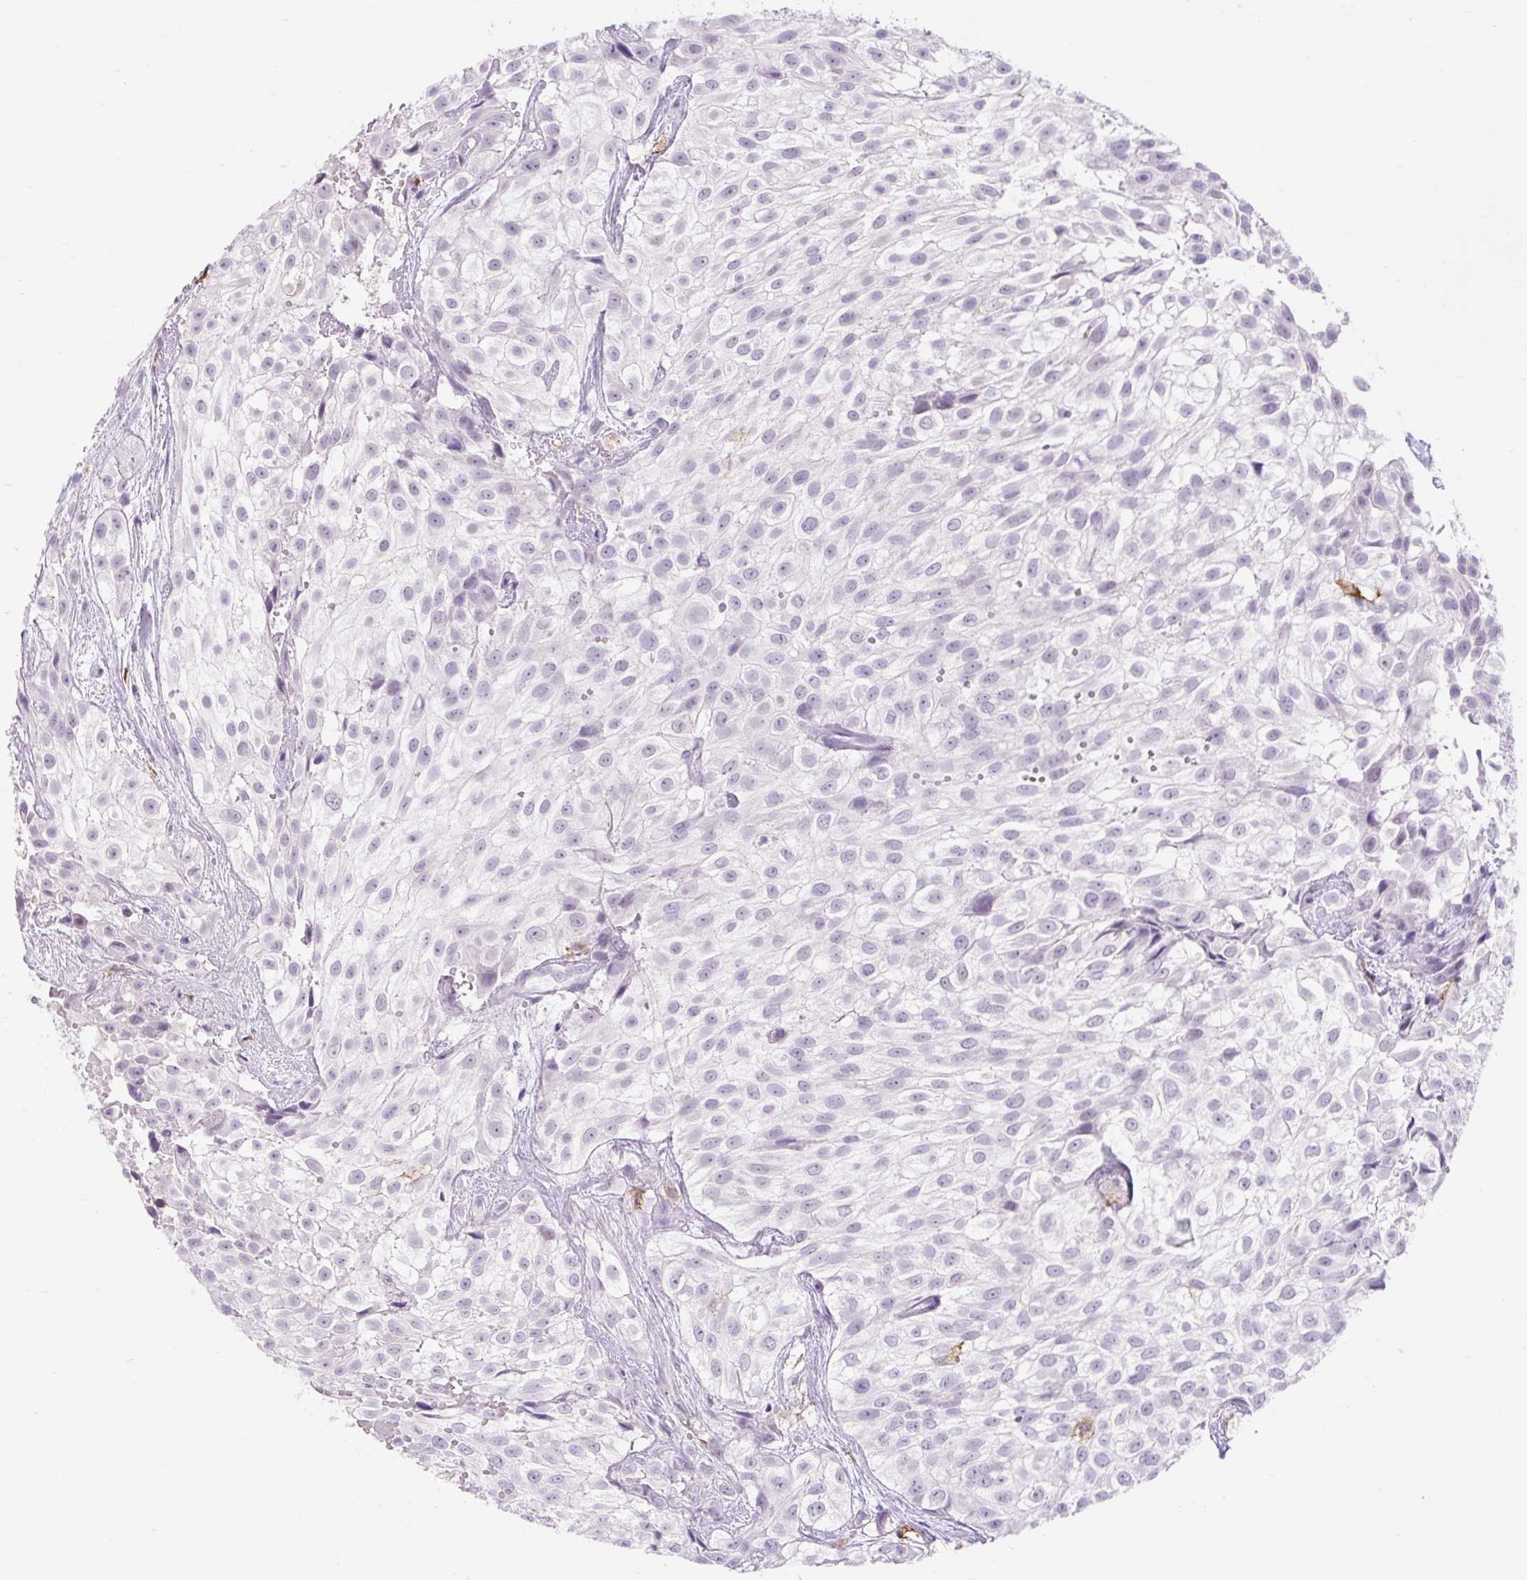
{"staining": {"intensity": "negative", "quantity": "none", "location": "none"}, "tissue": "urothelial cancer", "cell_type": "Tumor cells", "image_type": "cancer", "snomed": [{"axis": "morphology", "description": "Urothelial carcinoma, High grade"}, {"axis": "topography", "description": "Urinary bladder"}], "caption": "The image exhibits no staining of tumor cells in urothelial carcinoma (high-grade).", "gene": "SIGLEC1", "patient": {"sex": "male", "age": 56}}